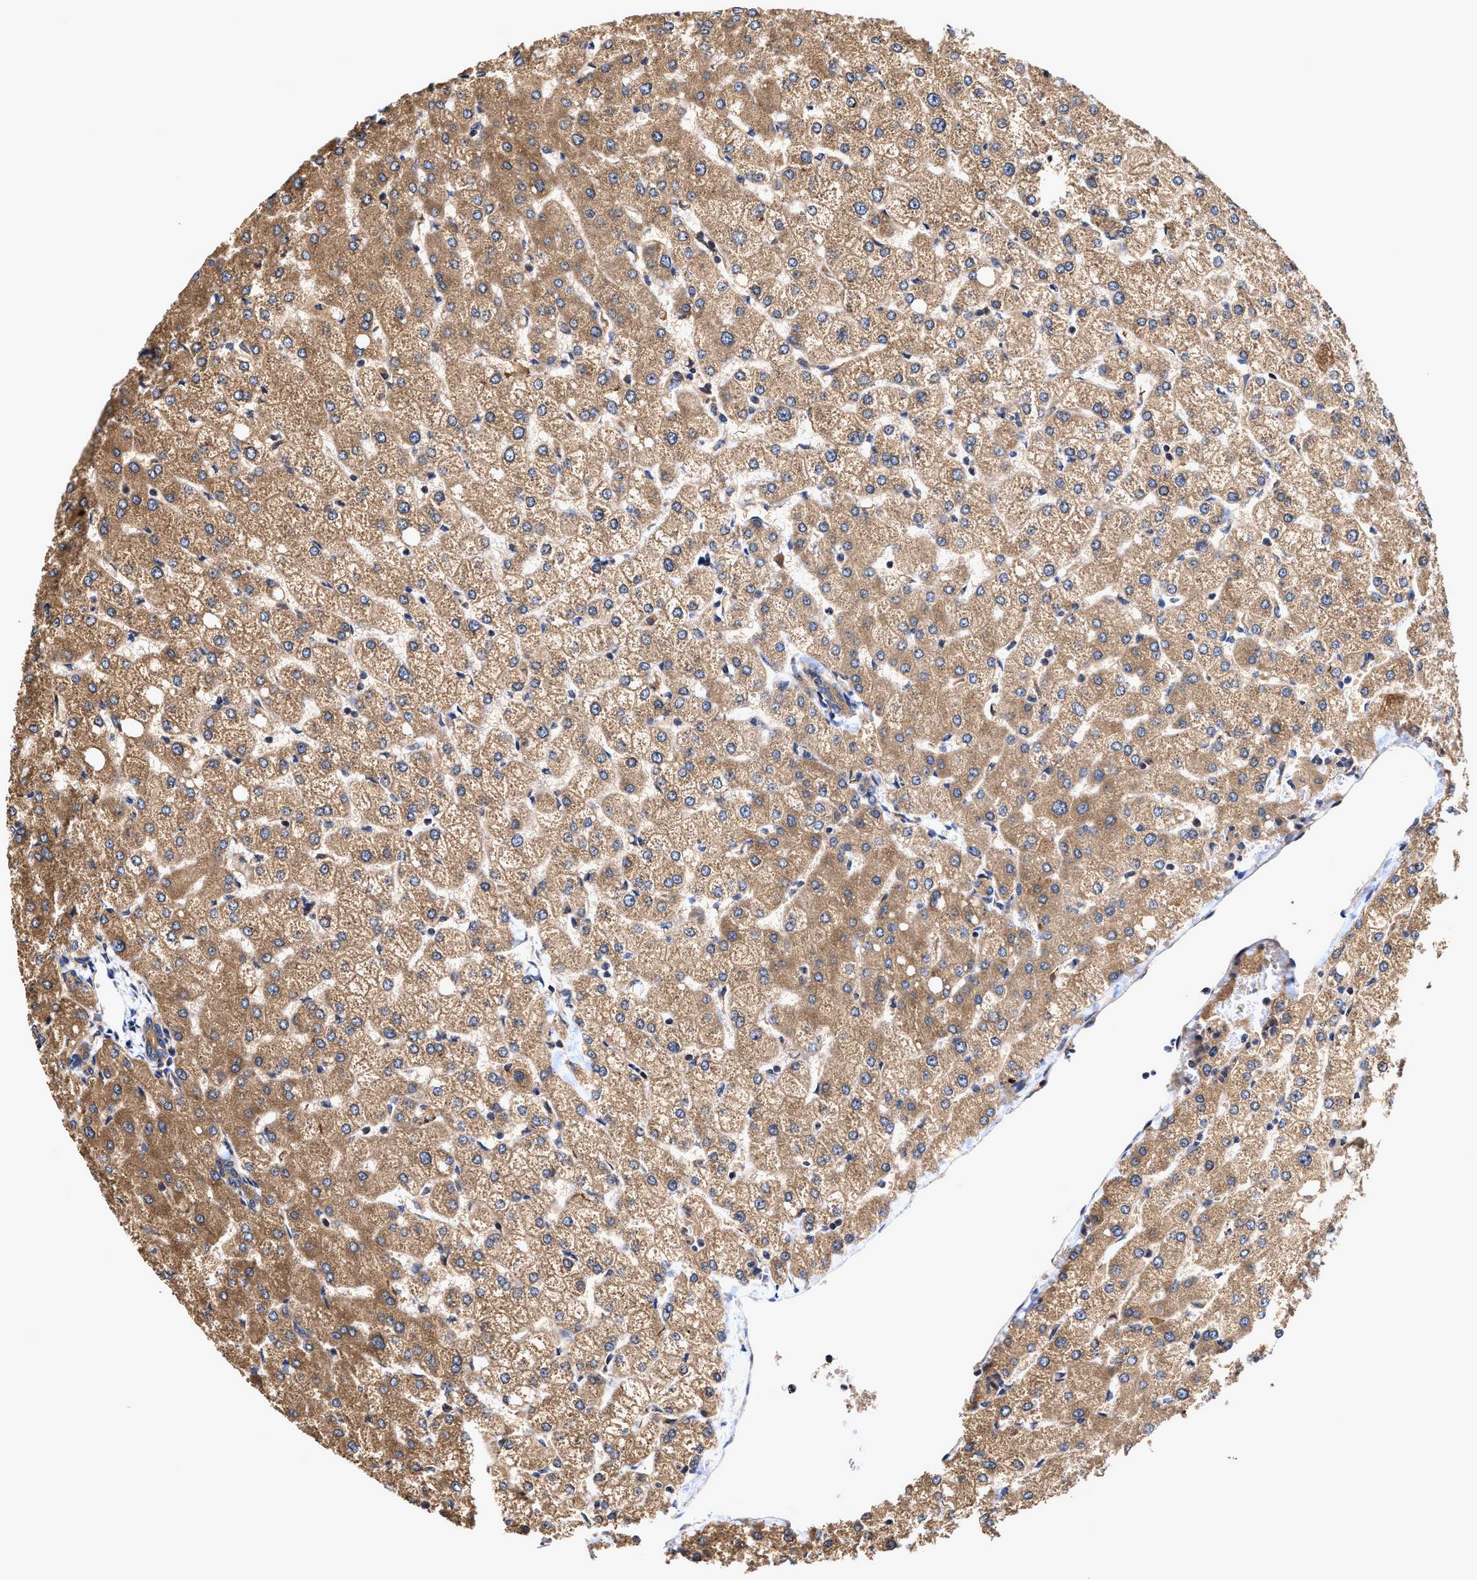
{"staining": {"intensity": "moderate", "quantity": ">75%", "location": "cytoplasmic/membranous"}, "tissue": "liver", "cell_type": "Cholangiocytes", "image_type": "normal", "snomed": [{"axis": "morphology", "description": "Normal tissue, NOS"}, {"axis": "topography", "description": "Liver"}], "caption": "The histopathology image demonstrates immunohistochemical staining of benign liver. There is moderate cytoplasmic/membranous staining is appreciated in about >75% of cholangiocytes. (Stains: DAB (3,3'-diaminobenzidine) in brown, nuclei in blue, Microscopy: brightfield microscopy at high magnification).", "gene": "EFNA4", "patient": {"sex": "female", "age": 54}}